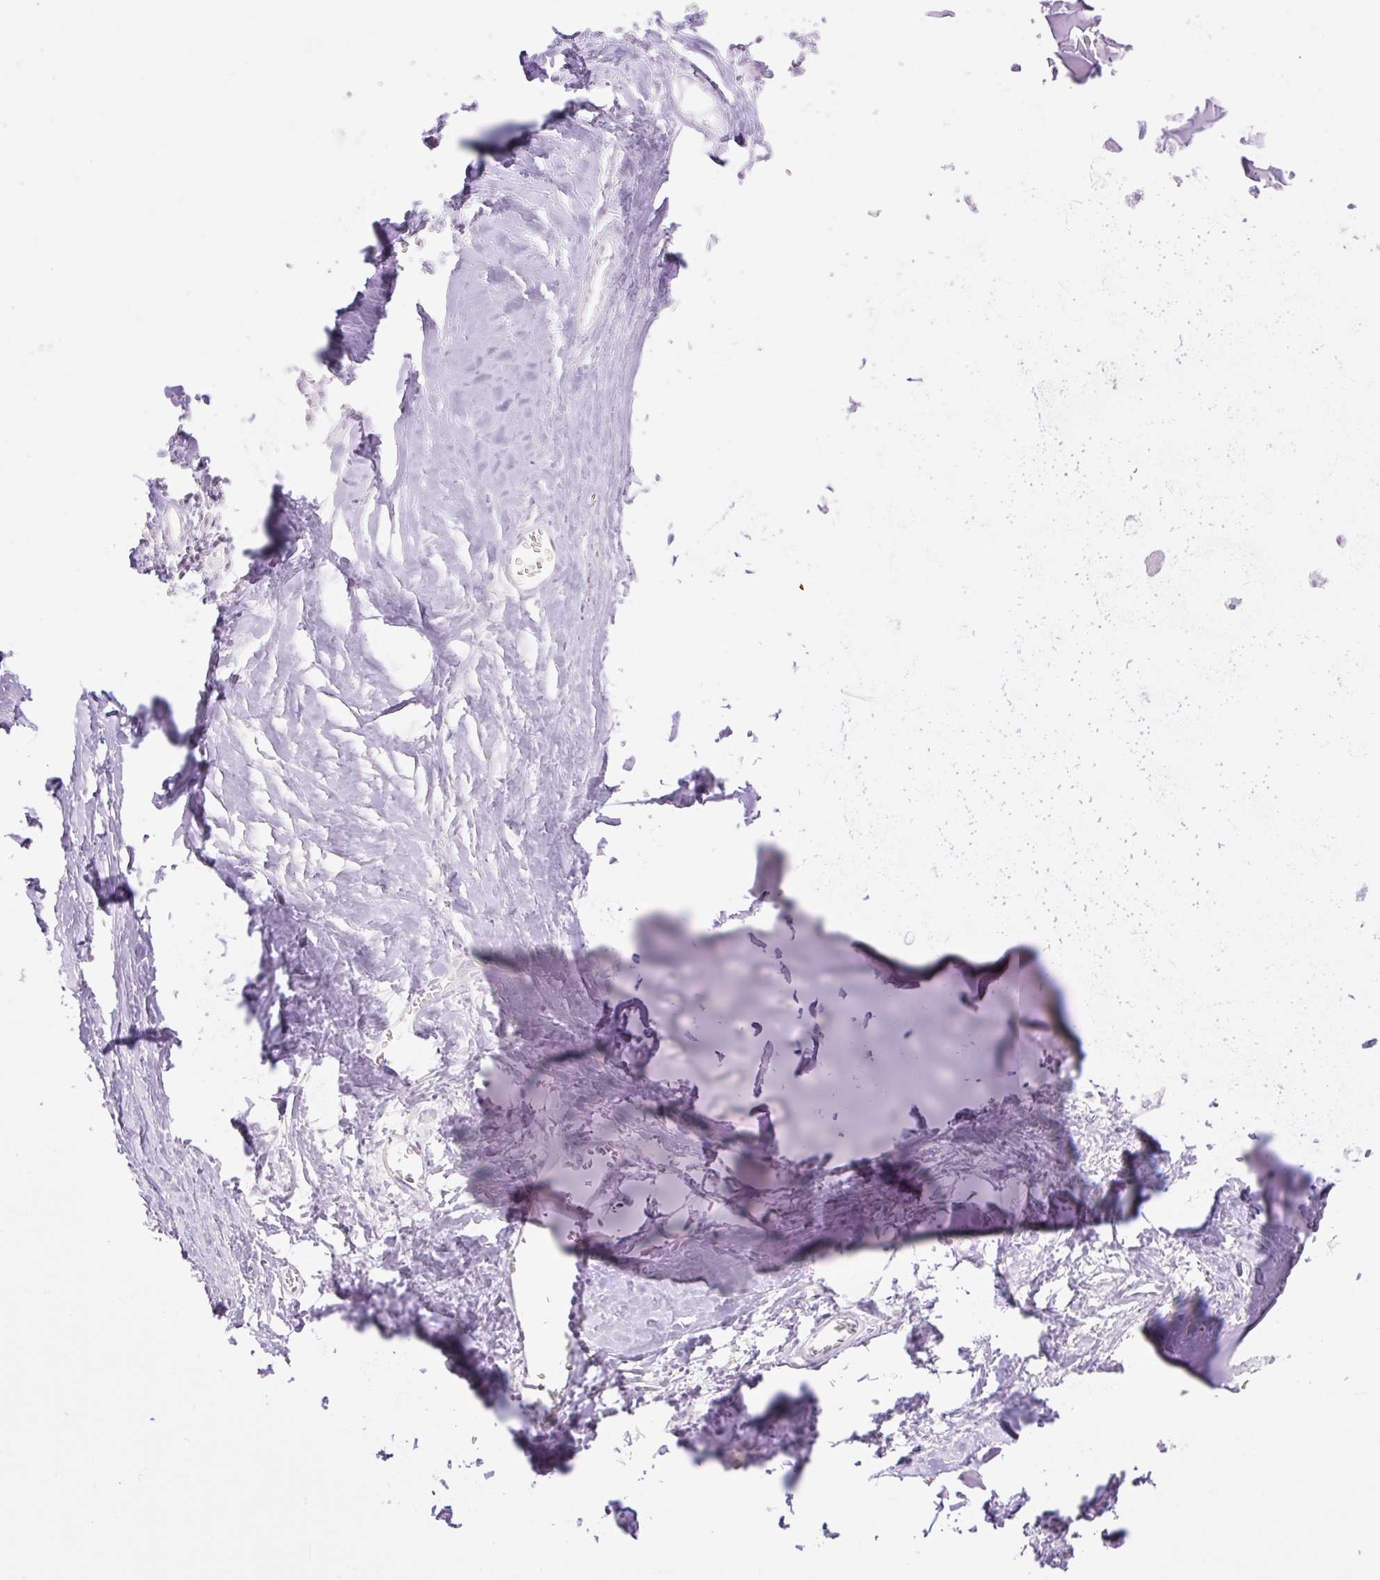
{"staining": {"intensity": "negative", "quantity": "none", "location": "none"}, "tissue": "adipose tissue", "cell_type": "Adipocytes", "image_type": "normal", "snomed": [{"axis": "morphology", "description": "Normal tissue, NOS"}, {"axis": "topography", "description": "Cartilage tissue"}], "caption": "The histopathology image displays no staining of adipocytes in normal adipose tissue. (IHC, brightfield microscopy, high magnification).", "gene": "GRID2", "patient": {"sex": "male", "age": 57}}